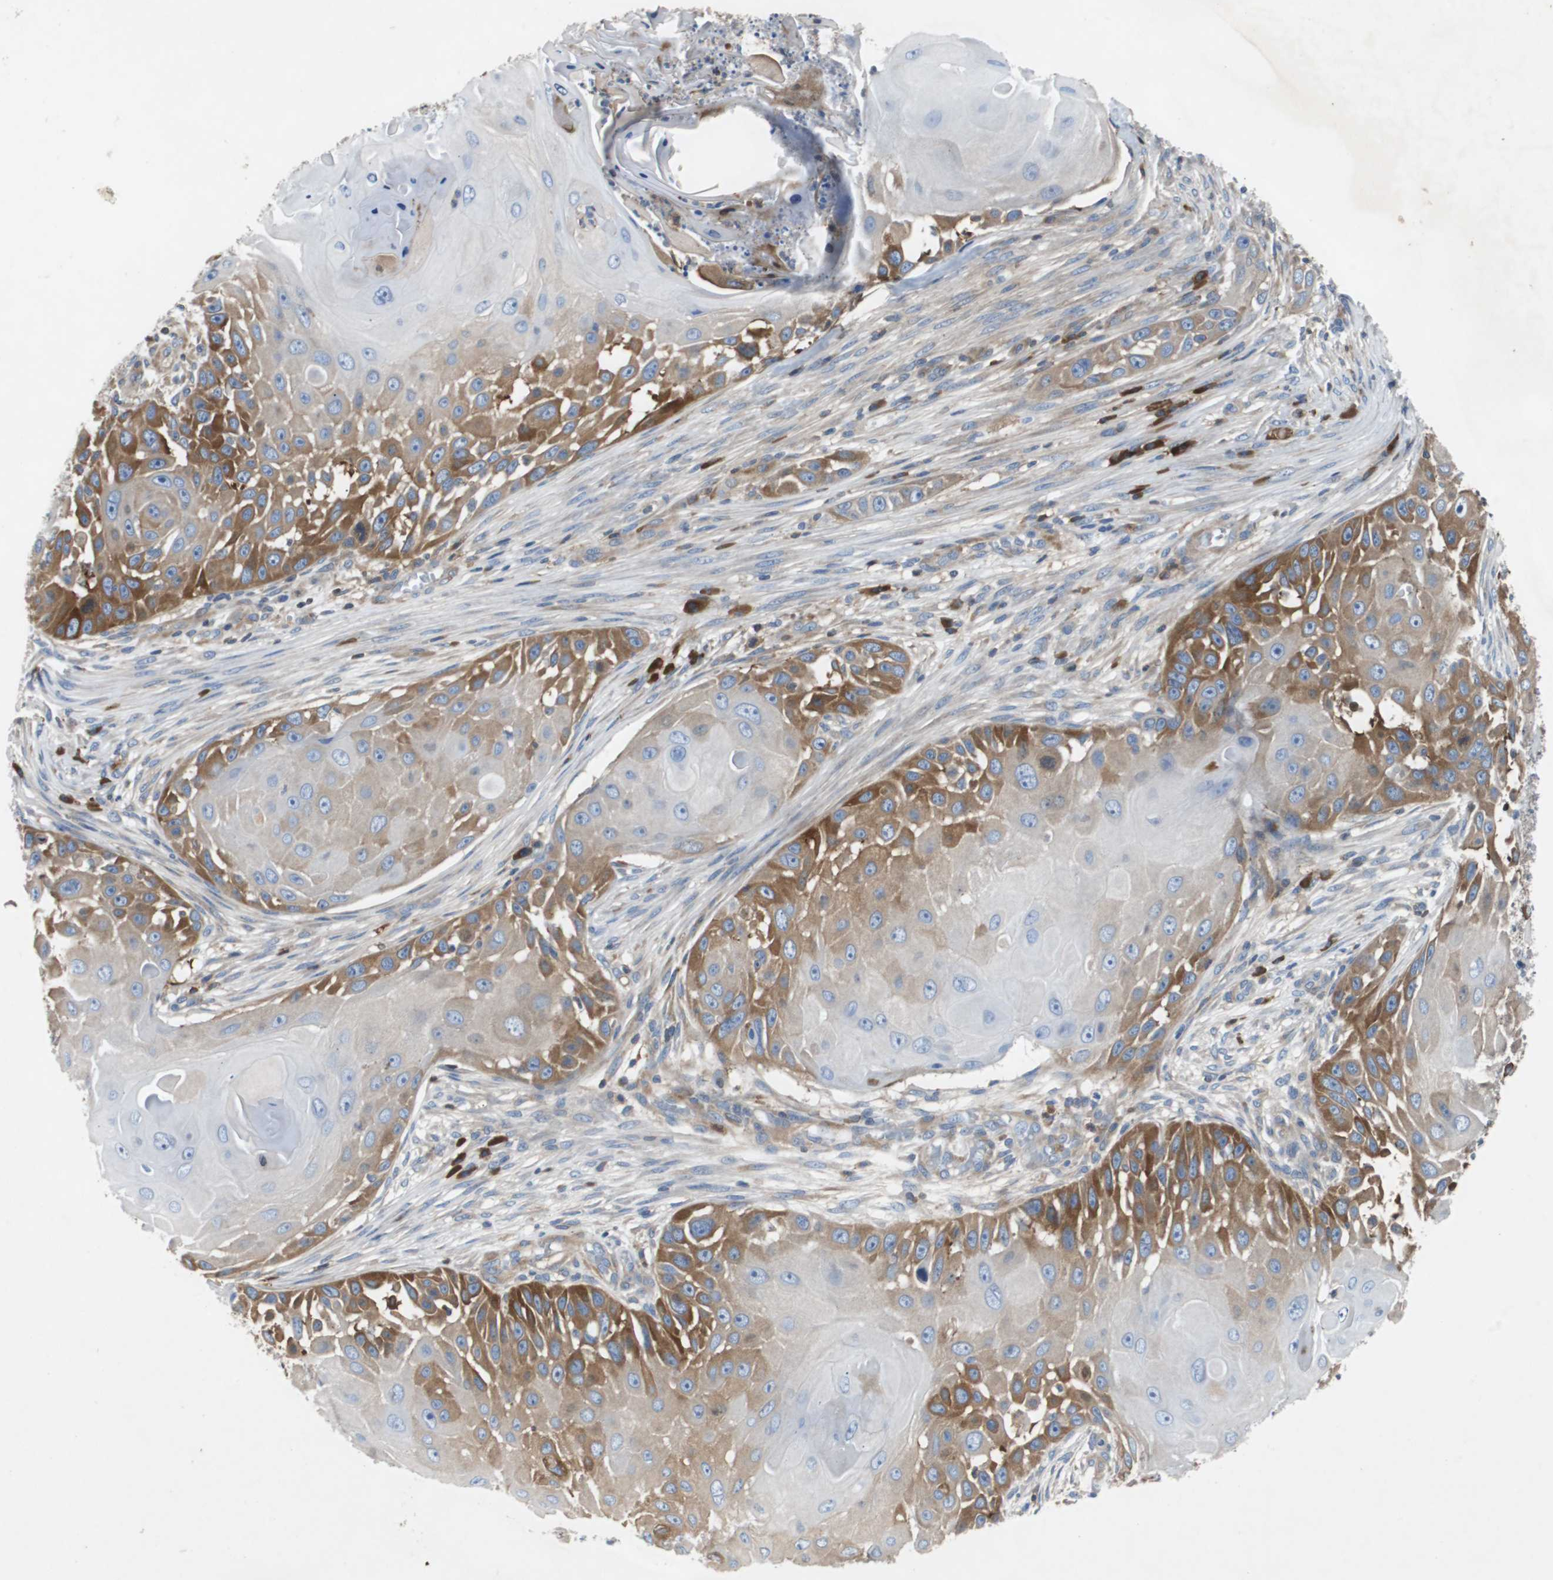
{"staining": {"intensity": "moderate", "quantity": "25%-75%", "location": "cytoplasmic/membranous"}, "tissue": "skin cancer", "cell_type": "Tumor cells", "image_type": "cancer", "snomed": [{"axis": "morphology", "description": "Squamous cell carcinoma, NOS"}, {"axis": "topography", "description": "Skin"}], "caption": "Moderate cytoplasmic/membranous positivity for a protein is identified in approximately 25%-75% of tumor cells of skin cancer (squamous cell carcinoma) using IHC.", "gene": "GYS1", "patient": {"sex": "female", "age": 44}}